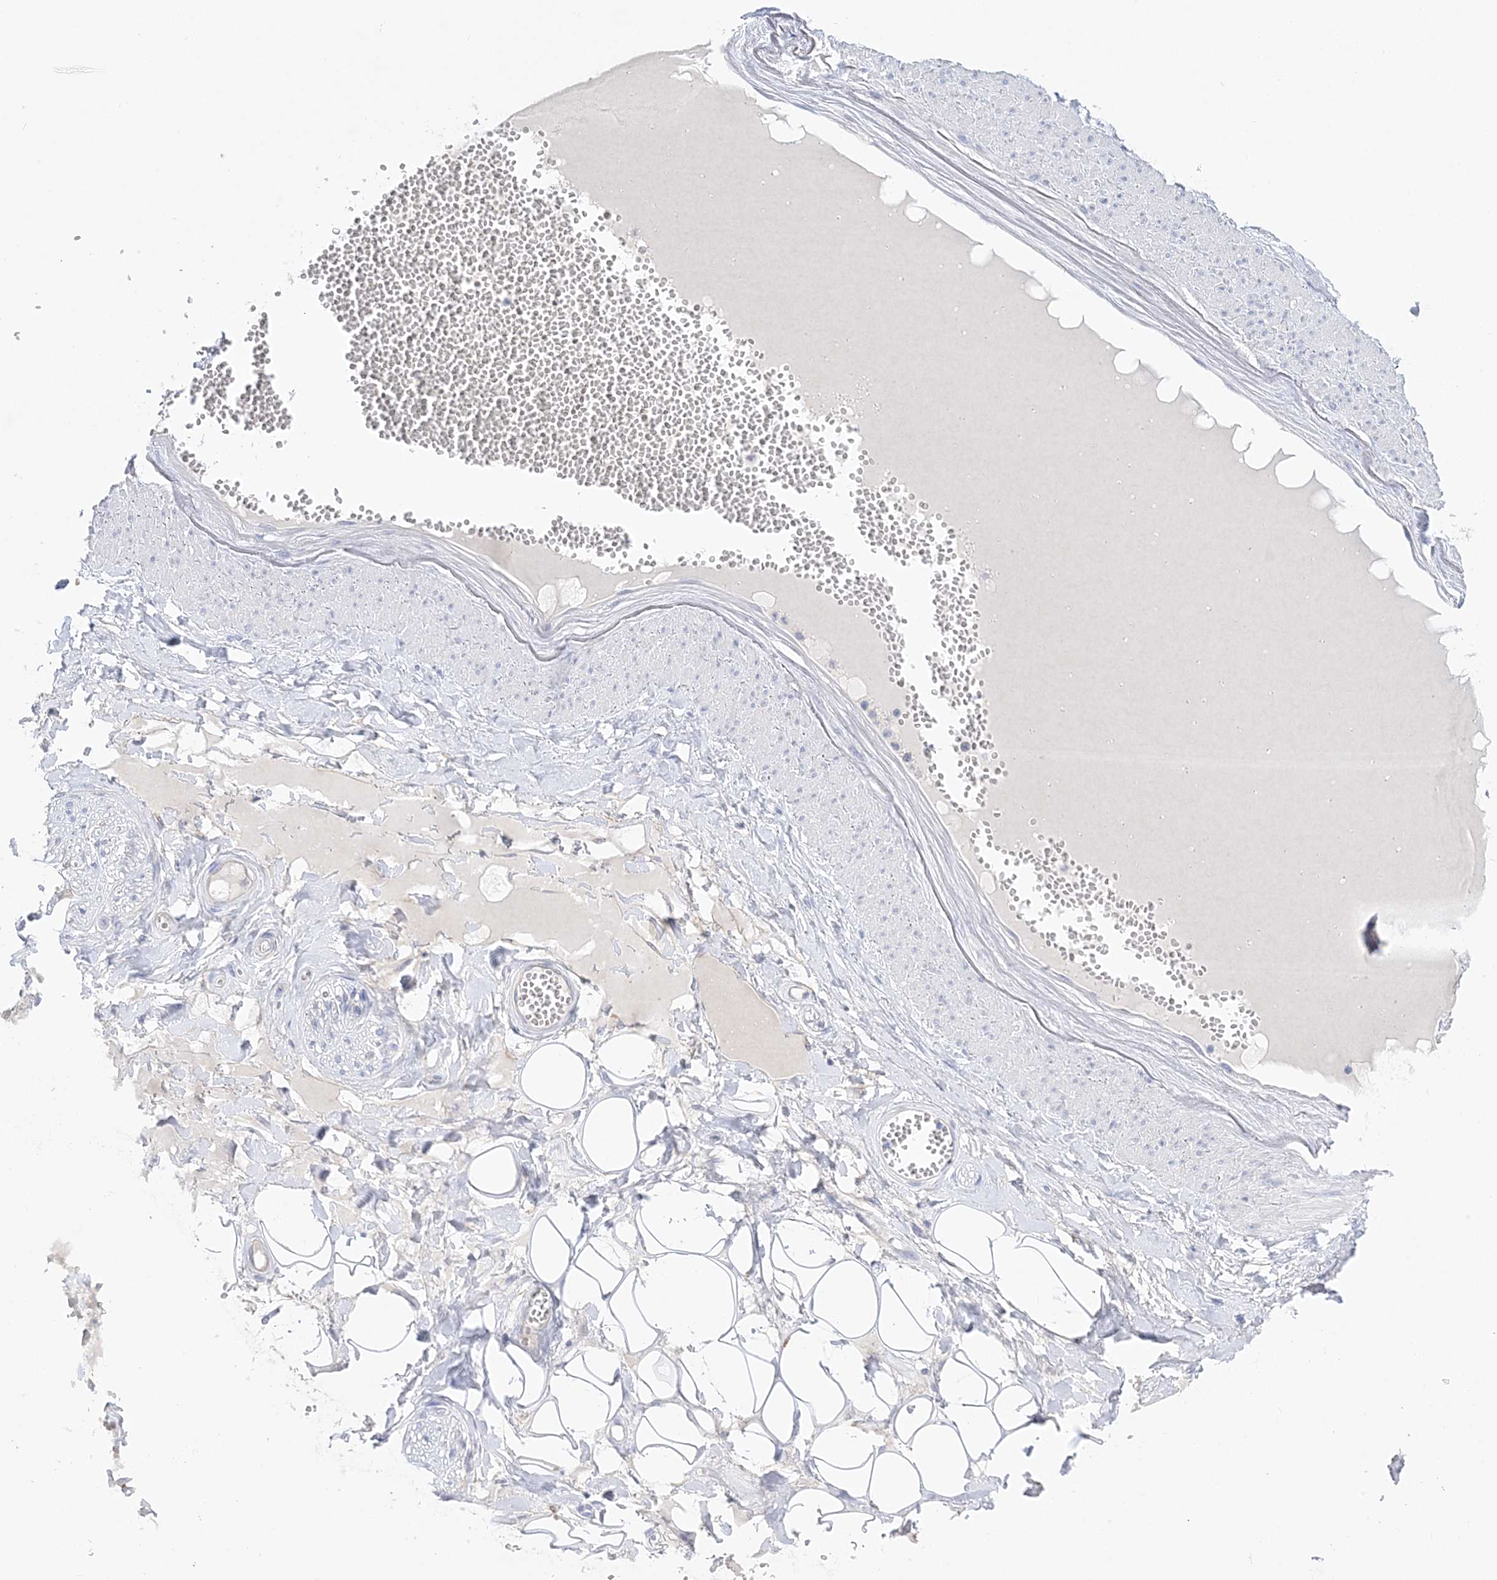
{"staining": {"intensity": "negative", "quantity": "none", "location": "none"}, "tissue": "adipose tissue", "cell_type": "Adipocytes", "image_type": "normal", "snomed": [{"axis": "morphology", "description": "Normal tissue, NOS"}, {"axis": "morphology", "description": "Inflammation, NOS"}, {"axis": "topography", "description": "Salivary gland"}, {"axis": "topography", "description": "Peripheral nerve tissue"}], "caption": "DAB immunohistochemical staining of normal human adipose tissue exhibits no significant positivity in adipocytes. Nuclei are stained in blue.", "gene": "RPEL1", "patient": {"sex": "female", "age": 75}}